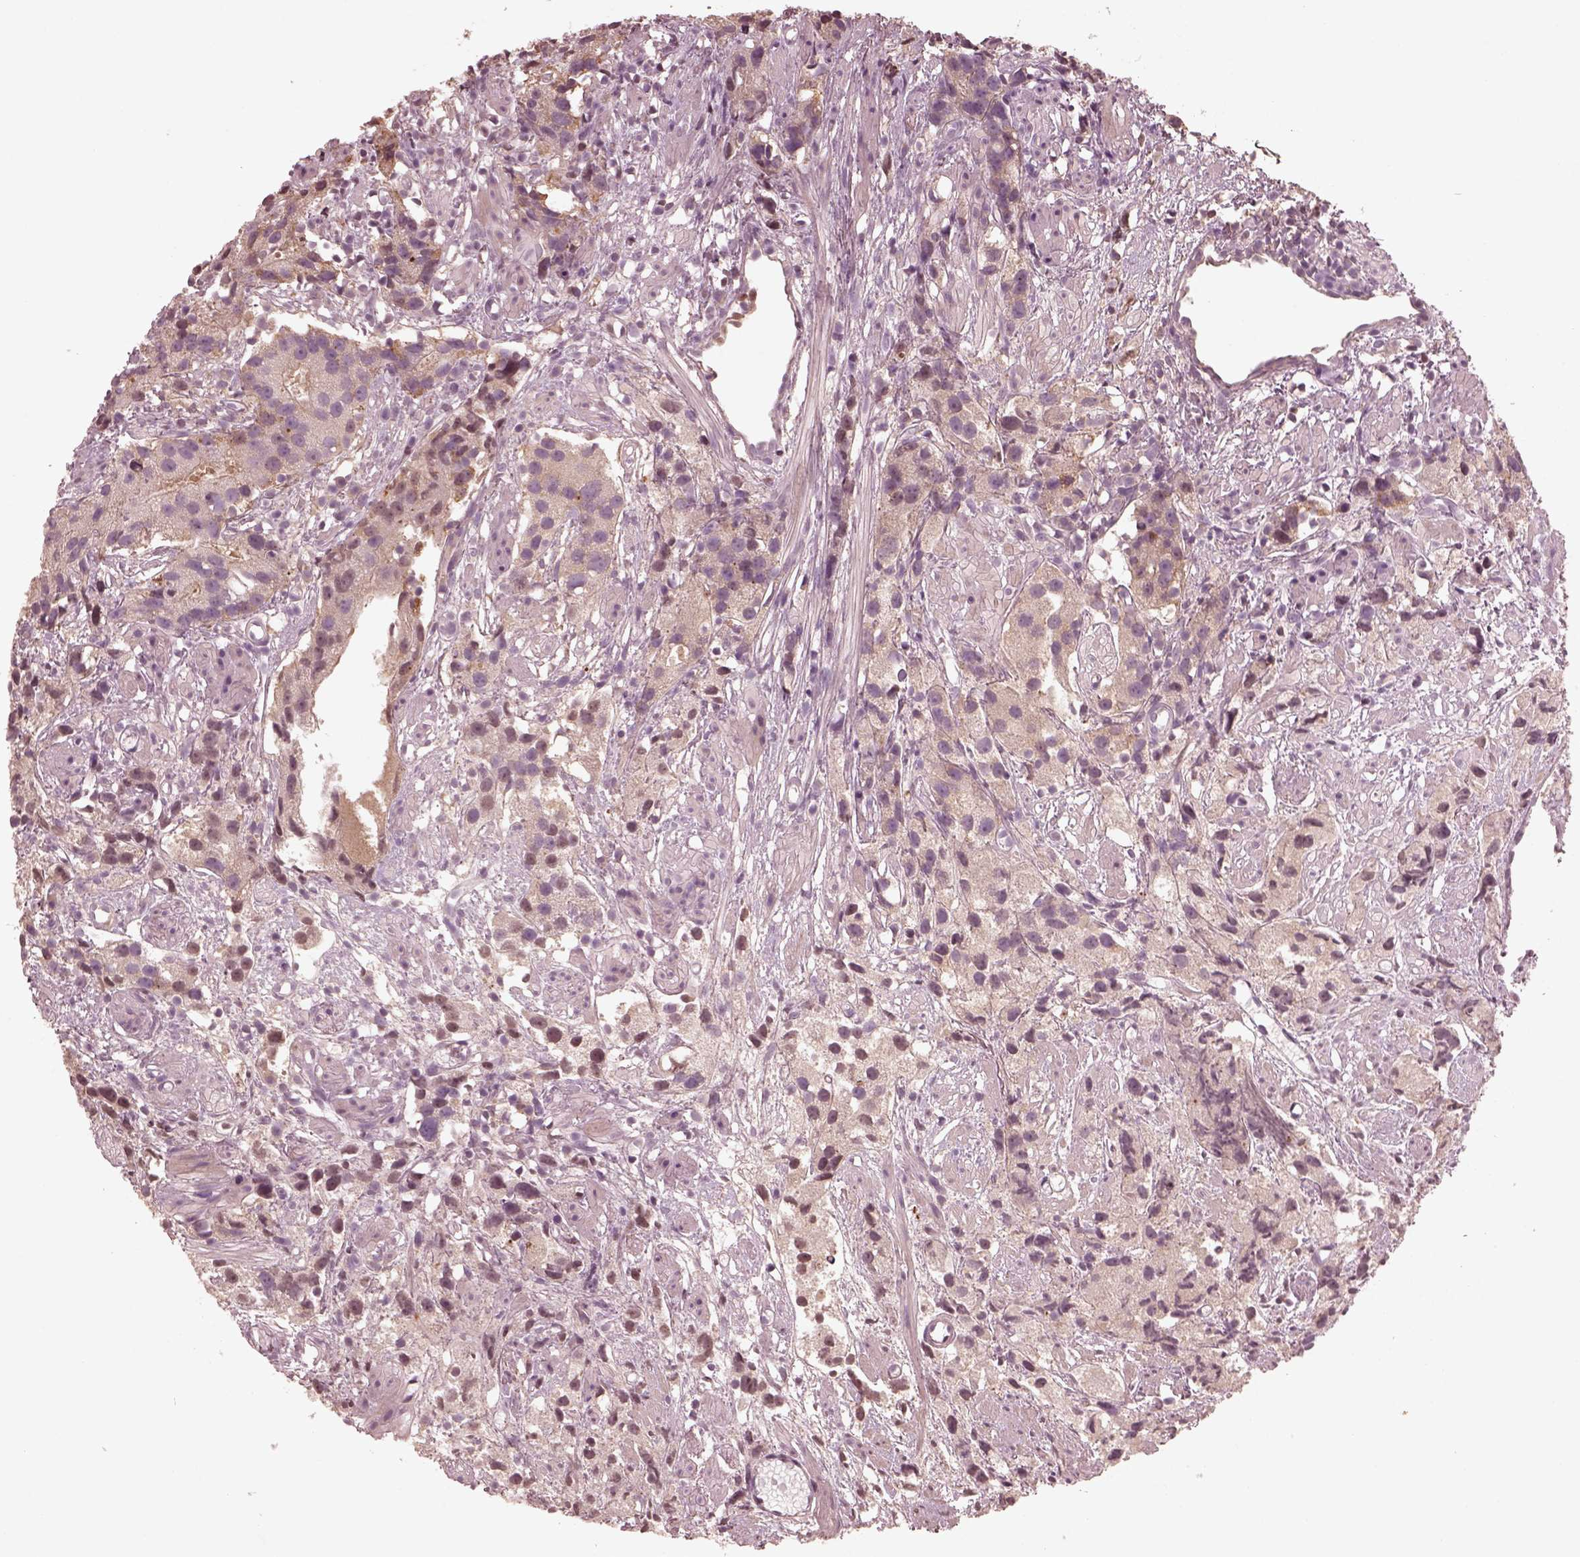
{"staining": {"intensity": "weak", "quantity": "<25%", "location": "cytoplasmic/membranous"}, "tissue": "prostate cancer", "cell_type": "Tumor cells", "image_type": "cancer", "snomed": [{"axis": "morphology", "description": "Adenocarcinoma, High grade"}, {"axis": "topography", "description": "Prostate"}], "caption": "The immunohistochemistry micrograph has no significant expression in tumor cells of prostate cancer tissue.", "gene": "VWA5B1", "patient": {"sex": "male", "age": 68}}